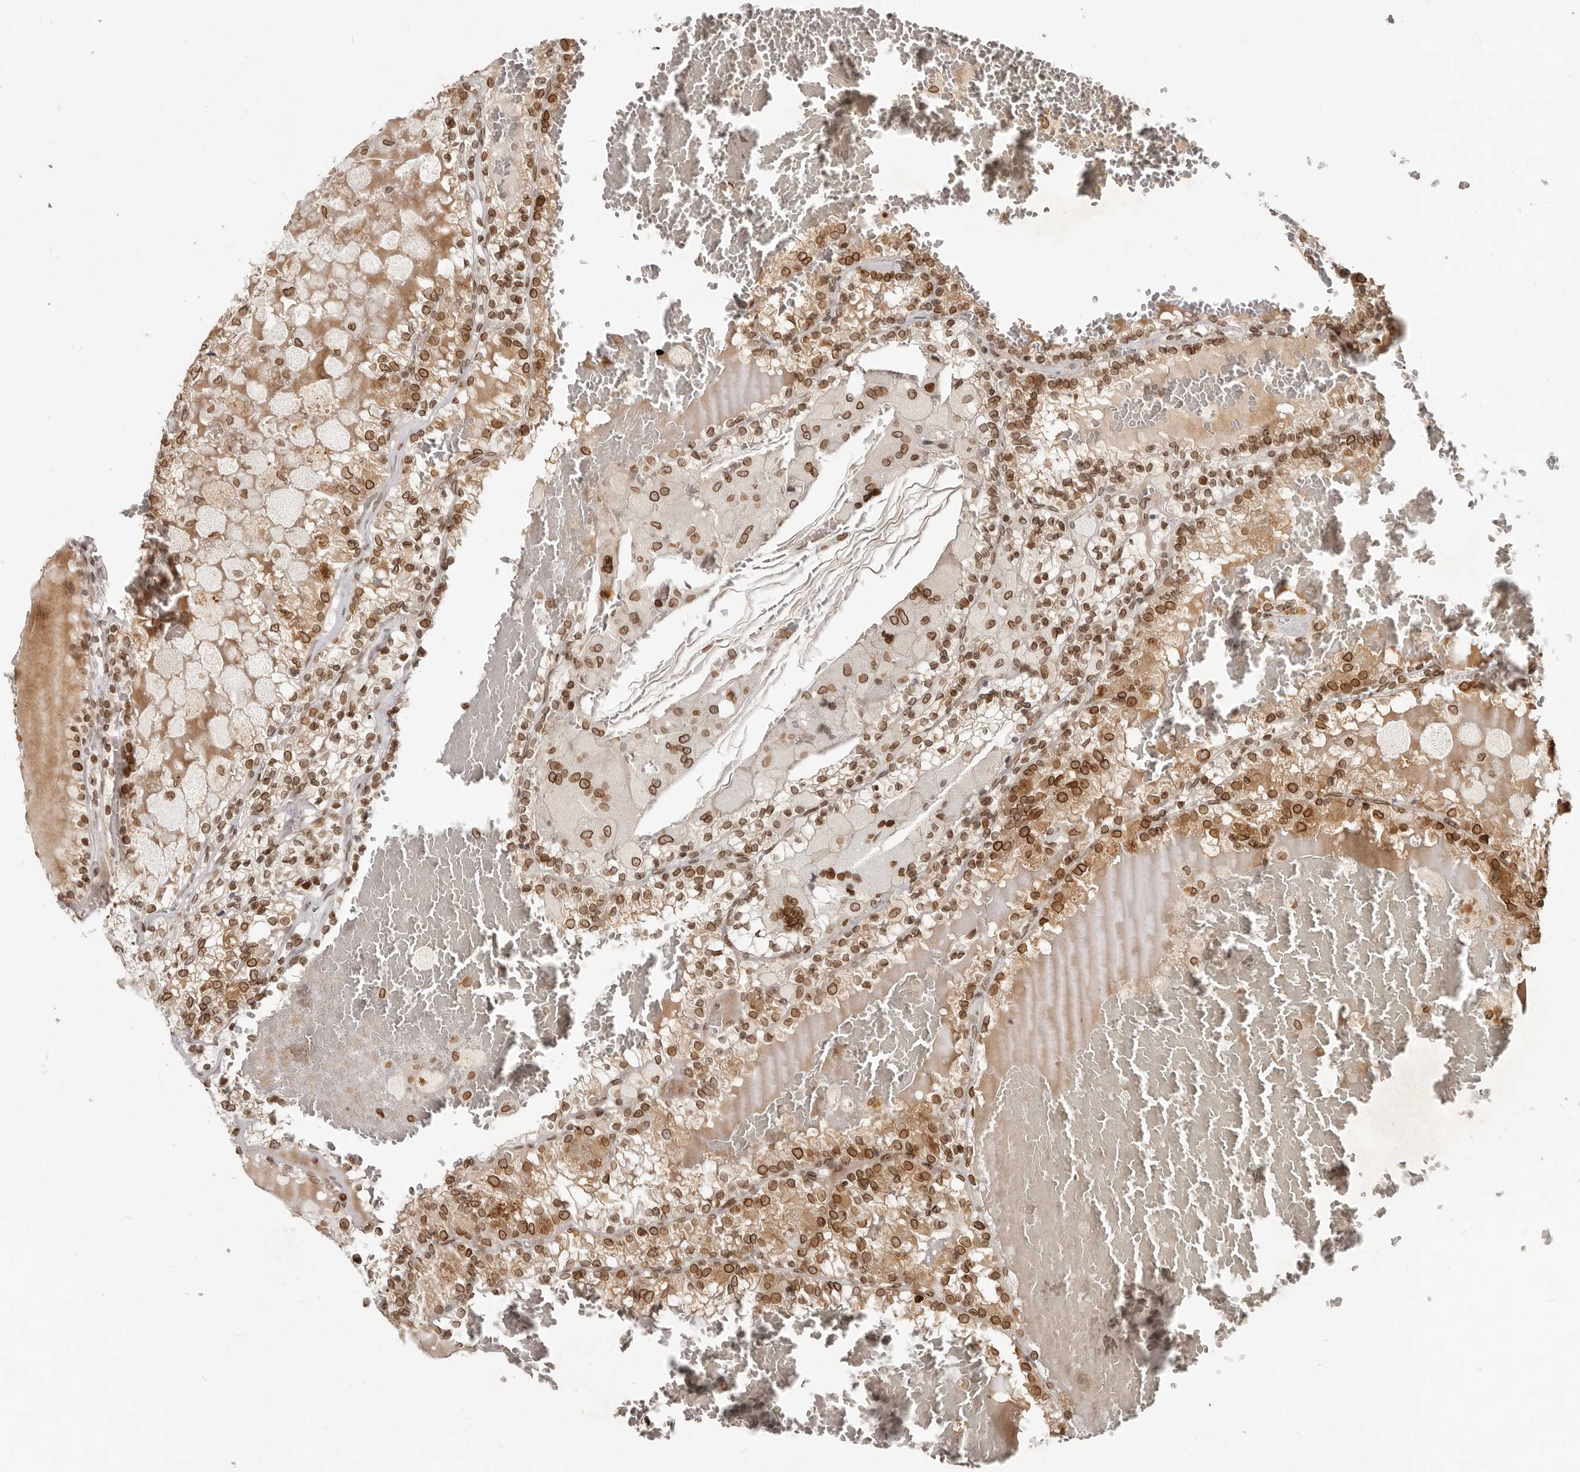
{"staining": {"intensity": "moderate", "quantity": ">75%", "location": "cytoplasmic/membranous,nuclear"}, "tissue": "renal cancer", "cell_type": "Tumor cells", "image_type": "cancer", "snomed": [{"axis": "morphology", "description": "Adenocarcinoma, NOS"}, {"axis": "topography", "description": "Kidney"}], "caption": "Protein staining by immunohistochemistry (IHC) exhibits moderate cytoplasmic/membranous and nuclear staining in approximately >75% of tumor cells in adenocarcinoma (renal).", "gene": "NUP153", "patient": {"sex": "female", "age": 56}}